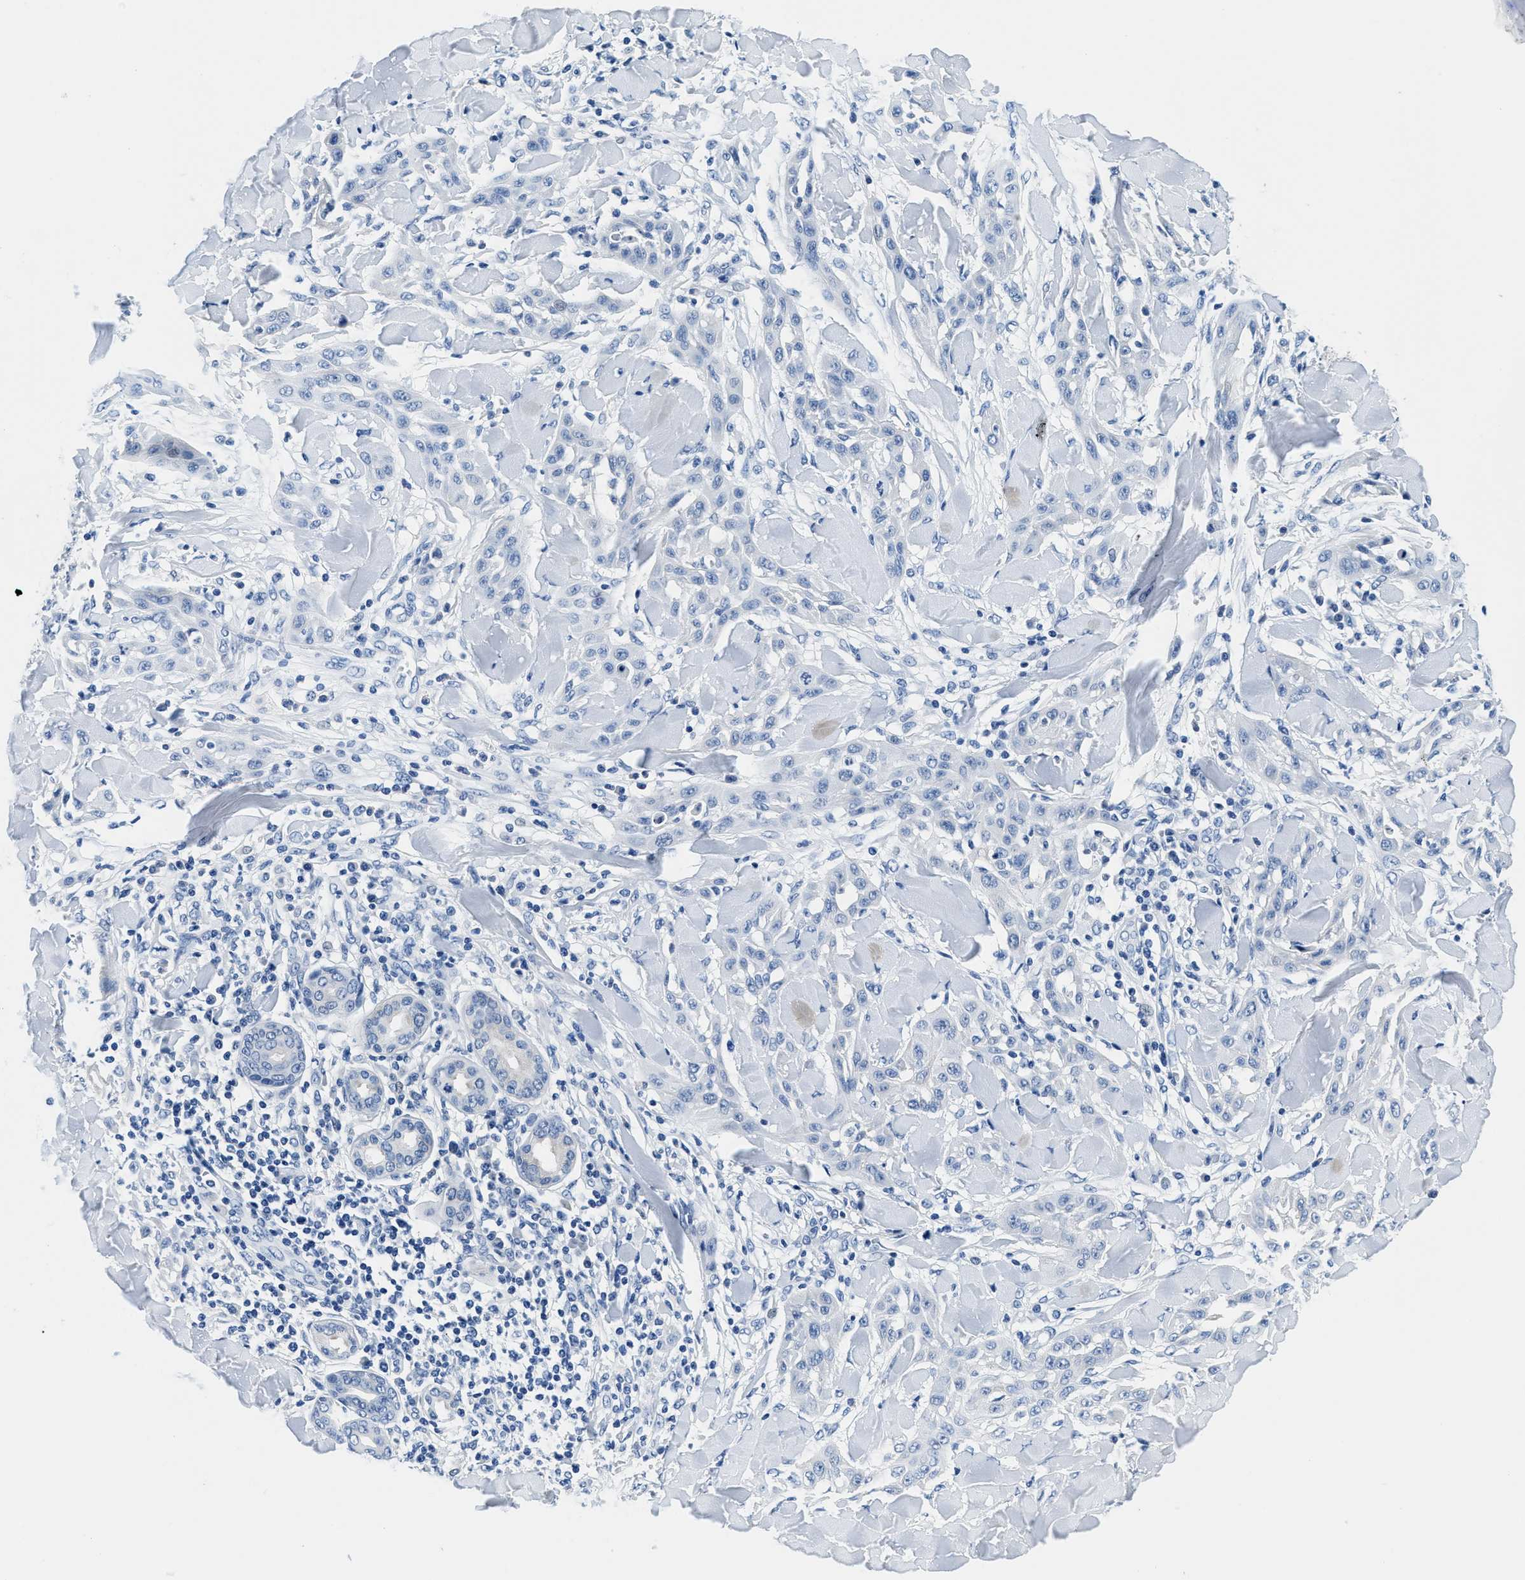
{"staining": {"intensity": "negative", "quantity": "none", "location": "none"}, "tissue": "skin cancer", "cell_type": "Tumor cells", "image_type": "cancer", "snomed": [{"axis": "morphology", "description": "Squamous cell carcinoma, NOS"}, {"axis": "topography", "description": "Skin"}], "caption": "Image shows no protein expression in tumor cells of skin squamous cell carcinoma tissue.", "gene": "GSTM3", "patient": {"sex": "male", "age": 24}}